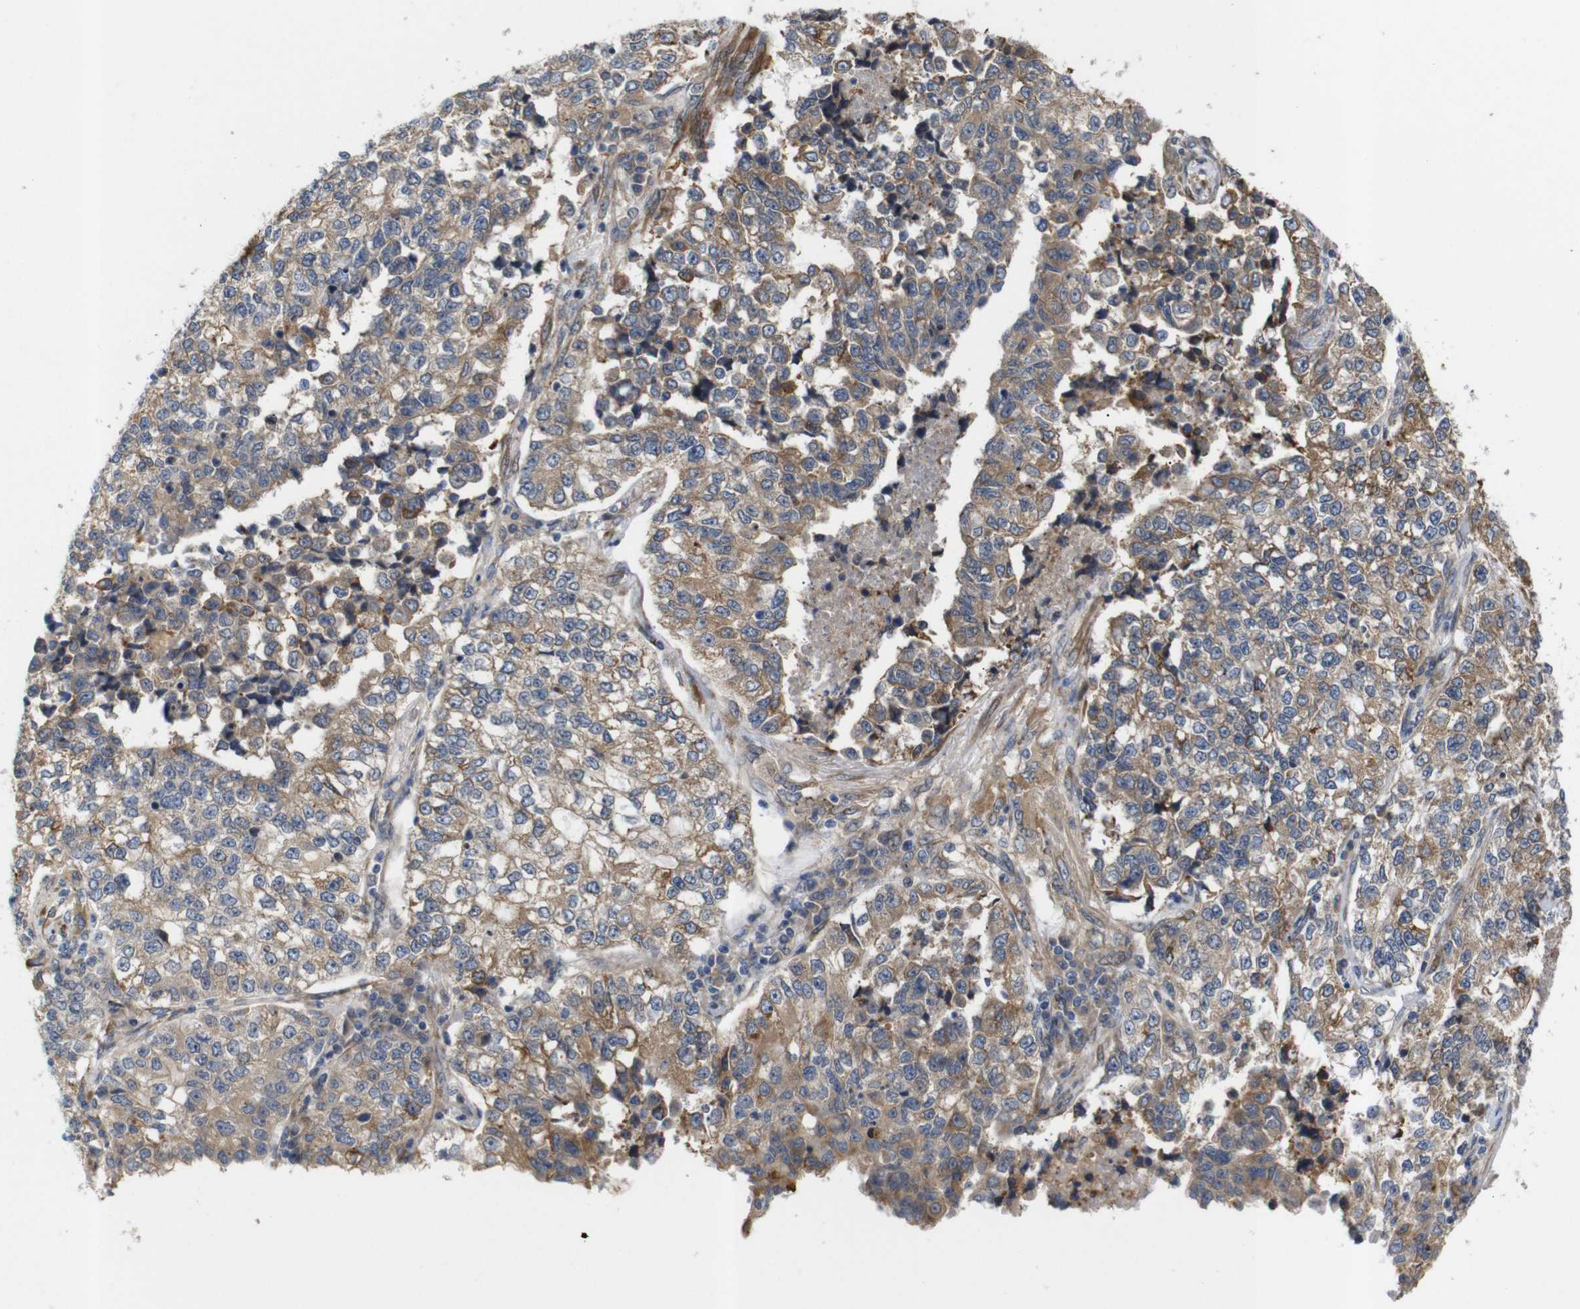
{"staining": {"intensity": "moderate", "quantity": ">75%", "location": "cytoplasmic/membranous"}, "tissue": "lung cancer", "cell_type": "Tumor cells", "image_type": "cancer", "snomed": [{"axis": "morphology", "description": "Adenocarcinoma, NOS"}, {"axis": "topography", "description": "Lung"}], "caption": "Lung cancer (adenocarcinoma) tissue shows moderate cytoplasmic/membranous staining in about >75% of tumor cells", "gene": "P3H2", "patient": {"sex": "male", "age": 49}}